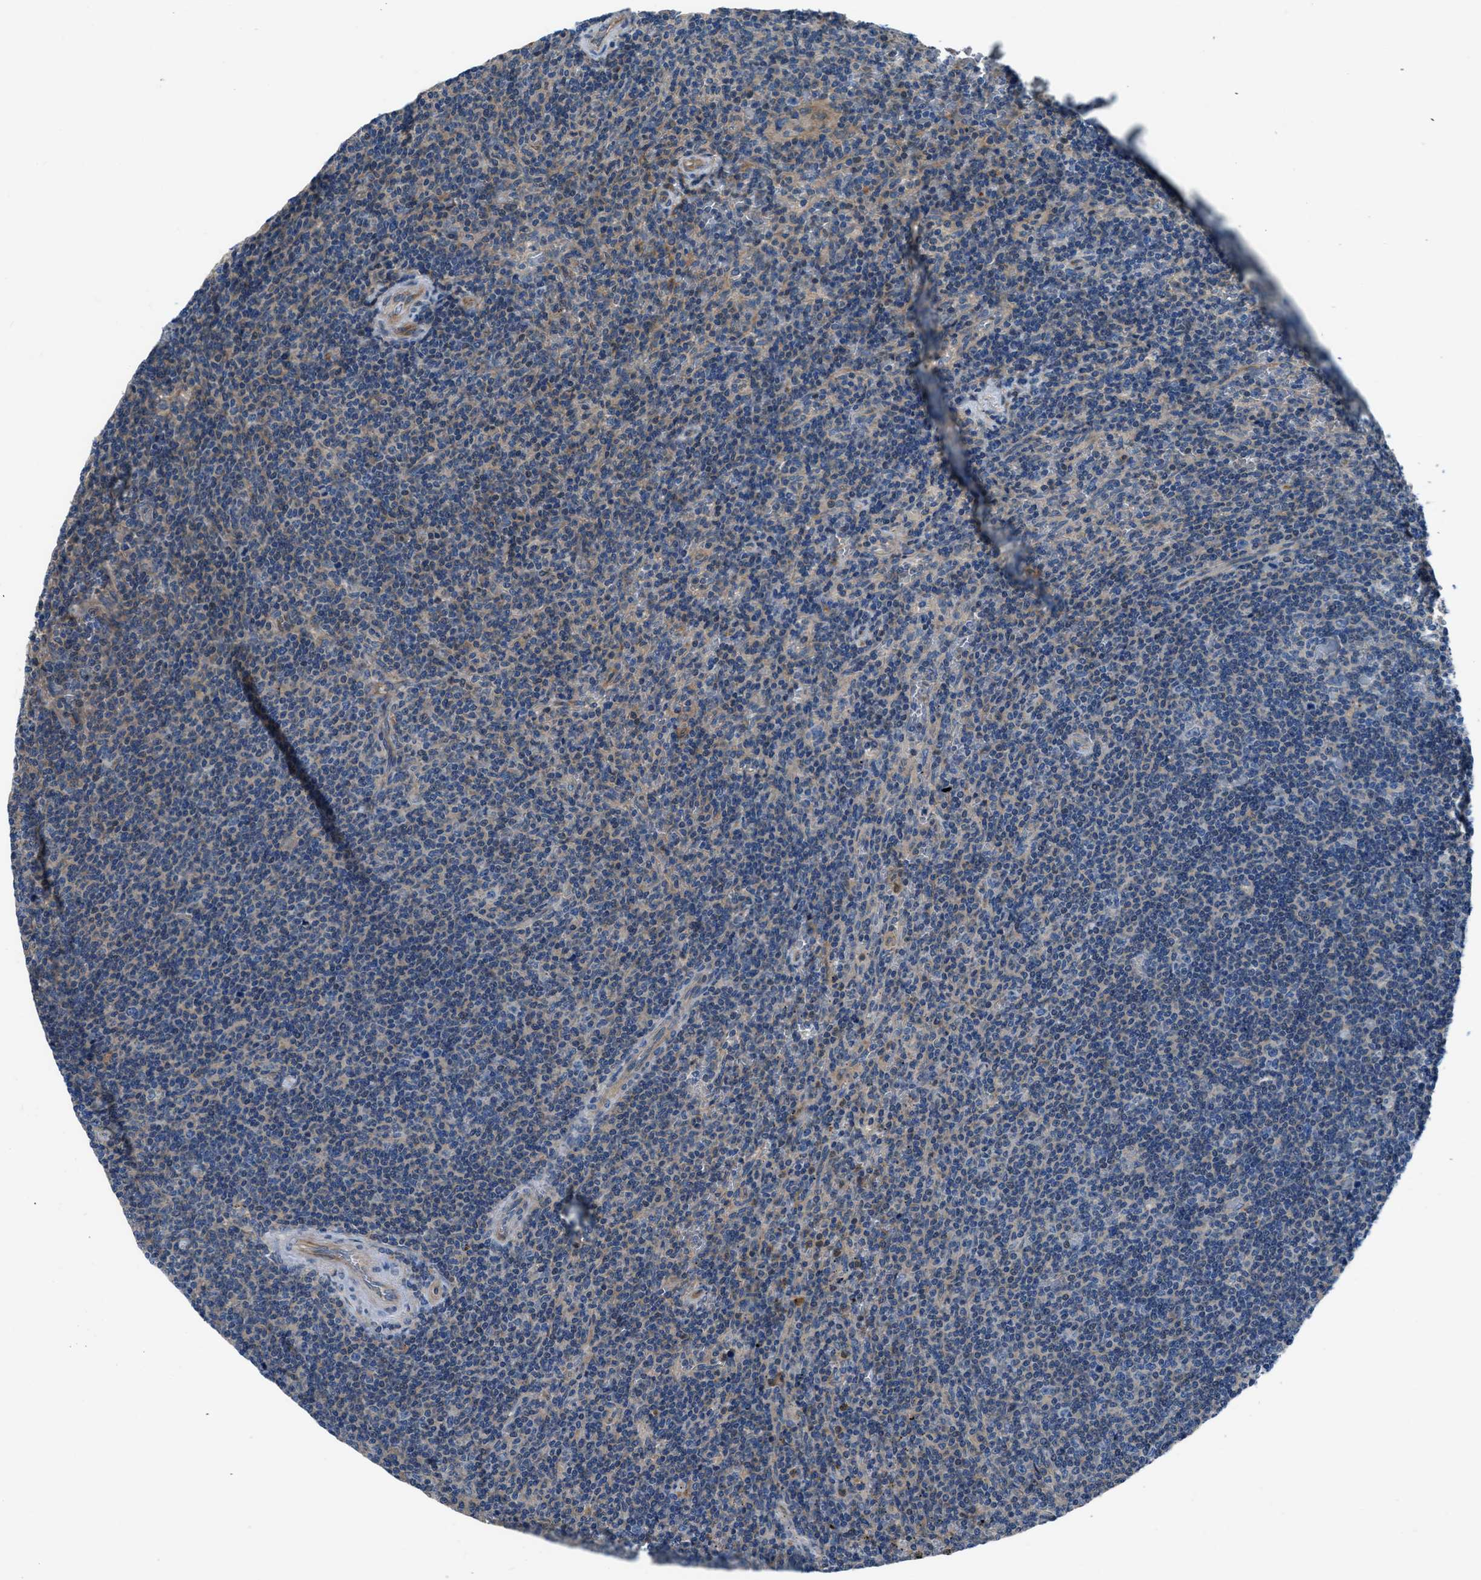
{"staining": {"intensity": "weak", "quantity": "<25%", "location": "cytoplasmic/membranous"}, "tissue": "lymphoma", "cell_type": "Tumor cells", "image_type": "cancer", "snomed": [{"axis": "morphology", "description": "Malignant lymphoma, non-Hodgkin's type, Low grade"}, {"axis": "topography", "description": "Spleen"}], "caption": "DAB immunohistochemical staining of human lymphoma demonstrates no significant positivity in tumor cells.", "gene": "SLC38A6", "patient": {"sex": "female", "age": 50}}